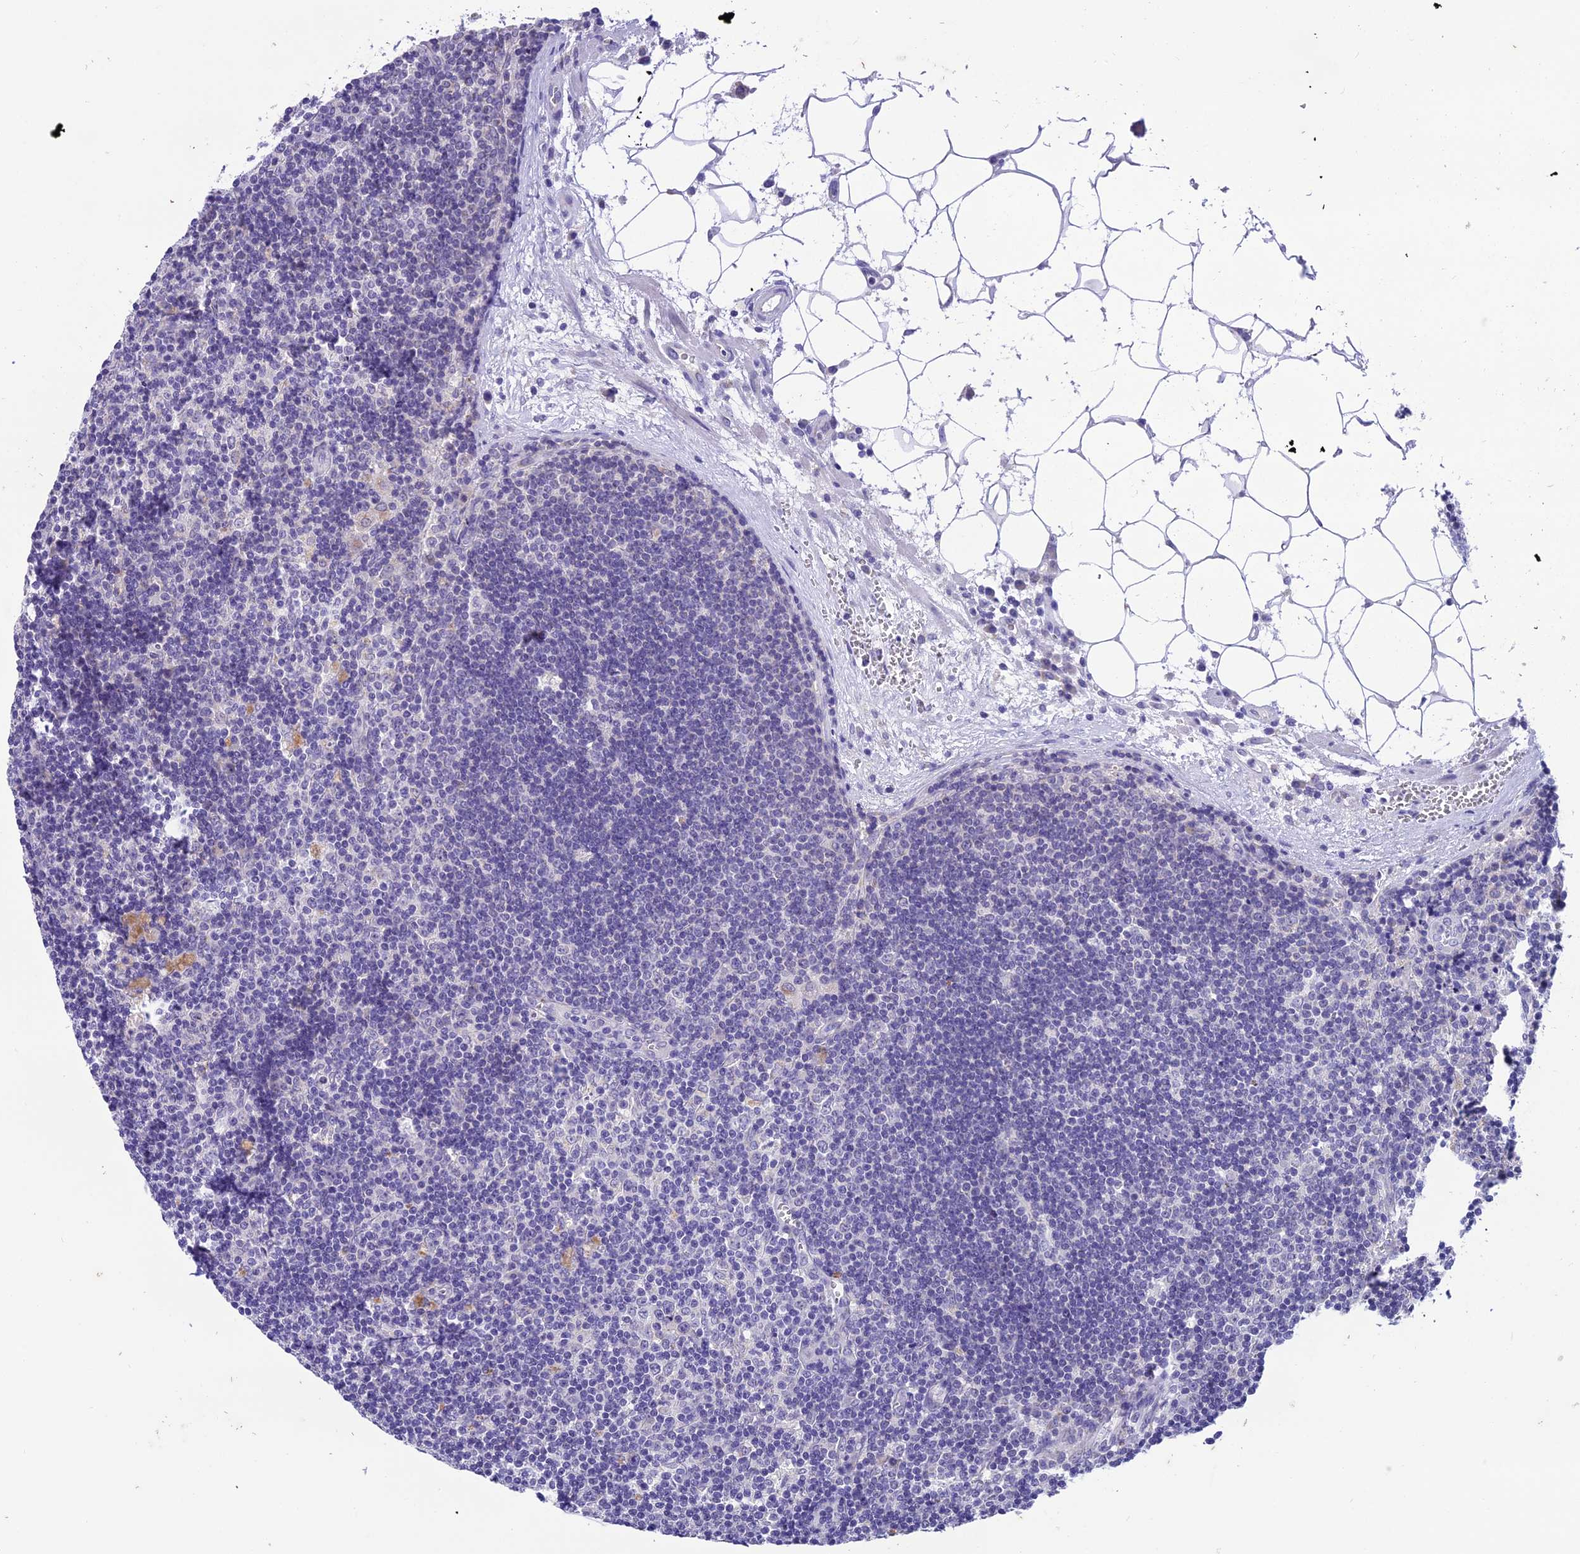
{"staining": {"intensity": "negative", "quantity": "none", "location": "none"}, "tissue": "lymph node", "cell_type": "Germinal center cells", "image_type": "normal", "snomed": [{"axis": "morphology", "description": "Normal tissue, NOS"}, {"axis": "topography", "description": "Lymph node"}], "caption": "Normal lymph node was stained to show a protein in brown. There is no significant expression in germinal center cells.", "gene": "MIIP", "patient": {"sex": "male", "age": 58}}